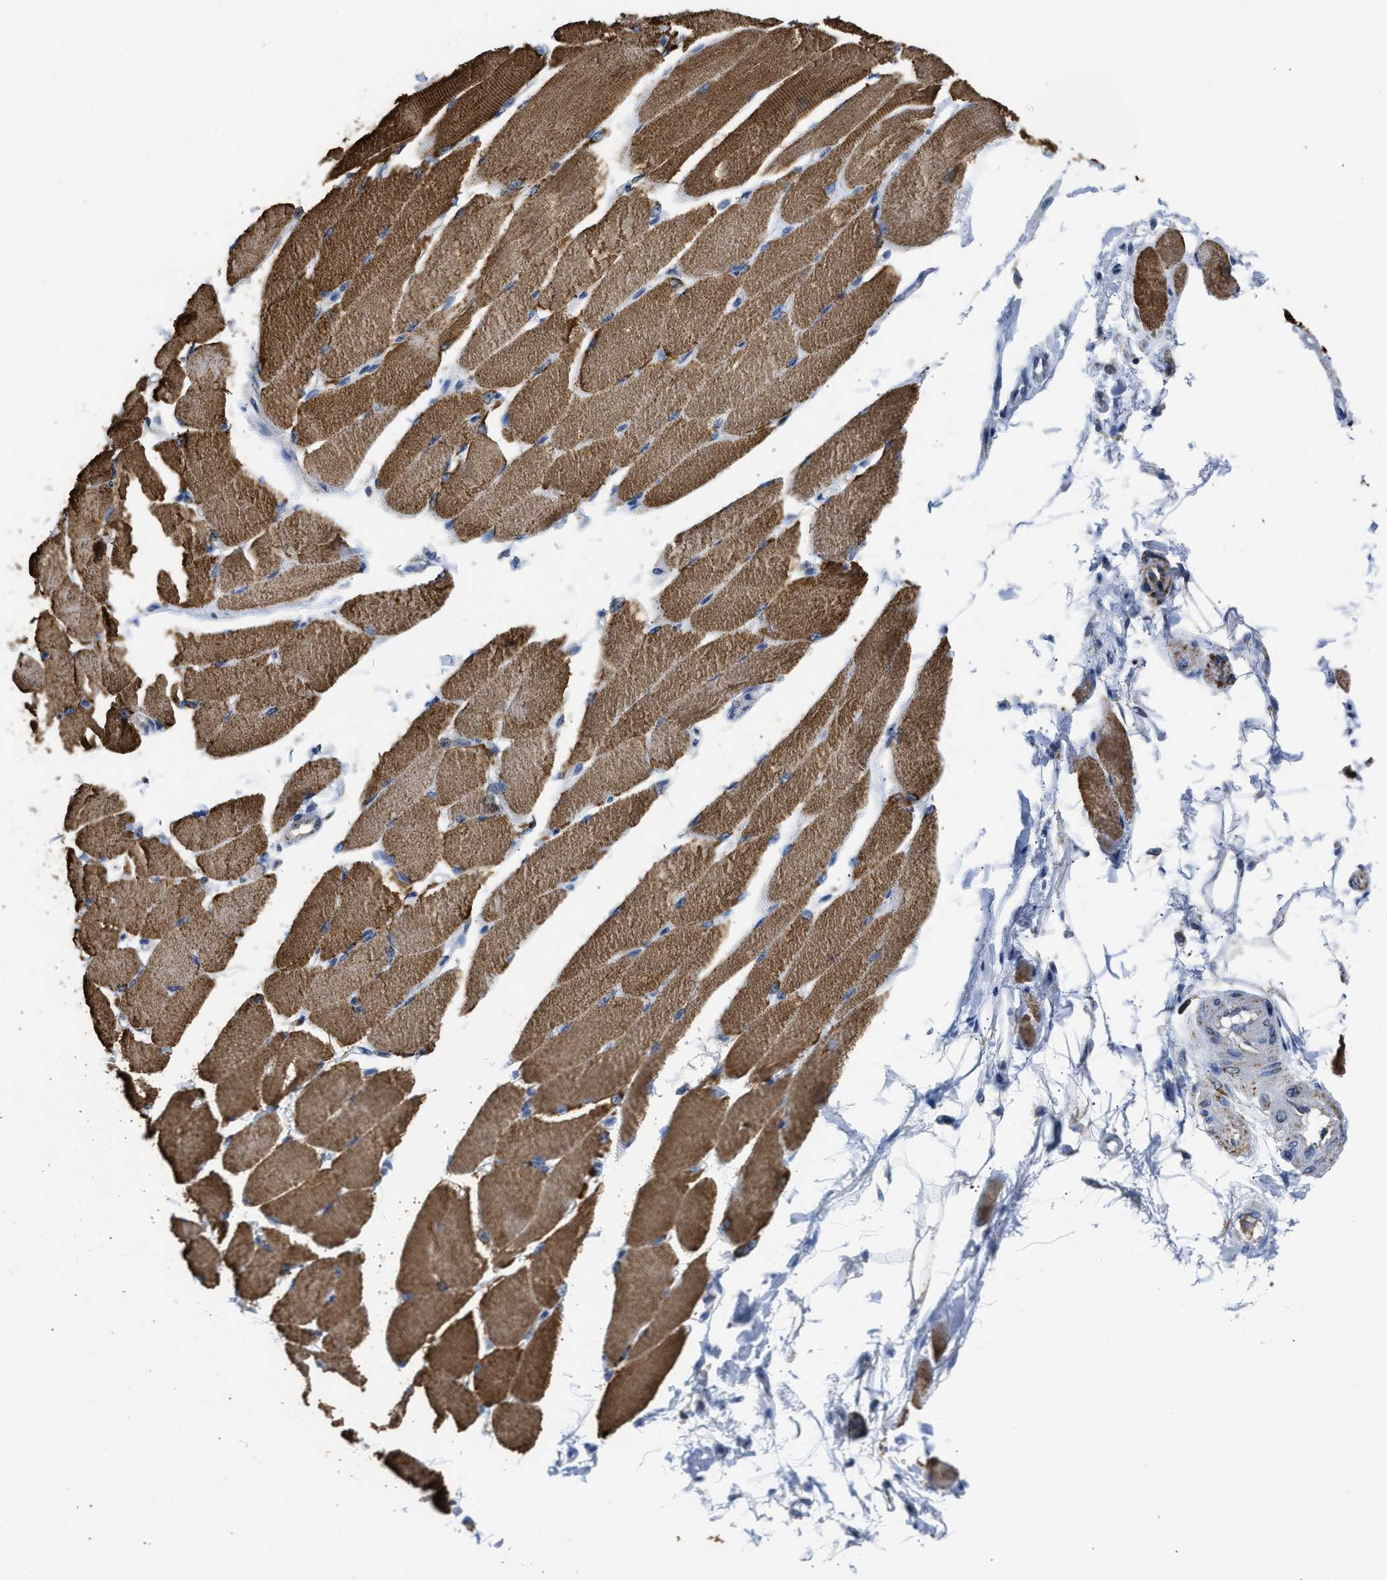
{"staining": {"intensity": "moderate", "quantity": ">75%", "location": "cytoplasmic/membranous"}, "tissue": "skeletal muscle", "cell_type": "Myocytes", "image_type": "normal", "snomed": [{"axis": "morphology", "description": "Normal tissue, NOS"}, {"axis": "topography", "description": "Skeletal muscle"}, {"axis": "topography", "description": "Peripheral nerve tissue"}], "caption": "Myocytes reveal medium levels of moderate cytoplasmic/membranous expression in approximately >75% of cells in normal skeletal muscle. The staining is performed using DAB (3,3'-diaminobenzidine) brown chromogen to label protein expression. The nuclei are counter-stained blue using hematoxylin.", "gene": "CYCS", "patient": {"sex": "female", "age": 84}}